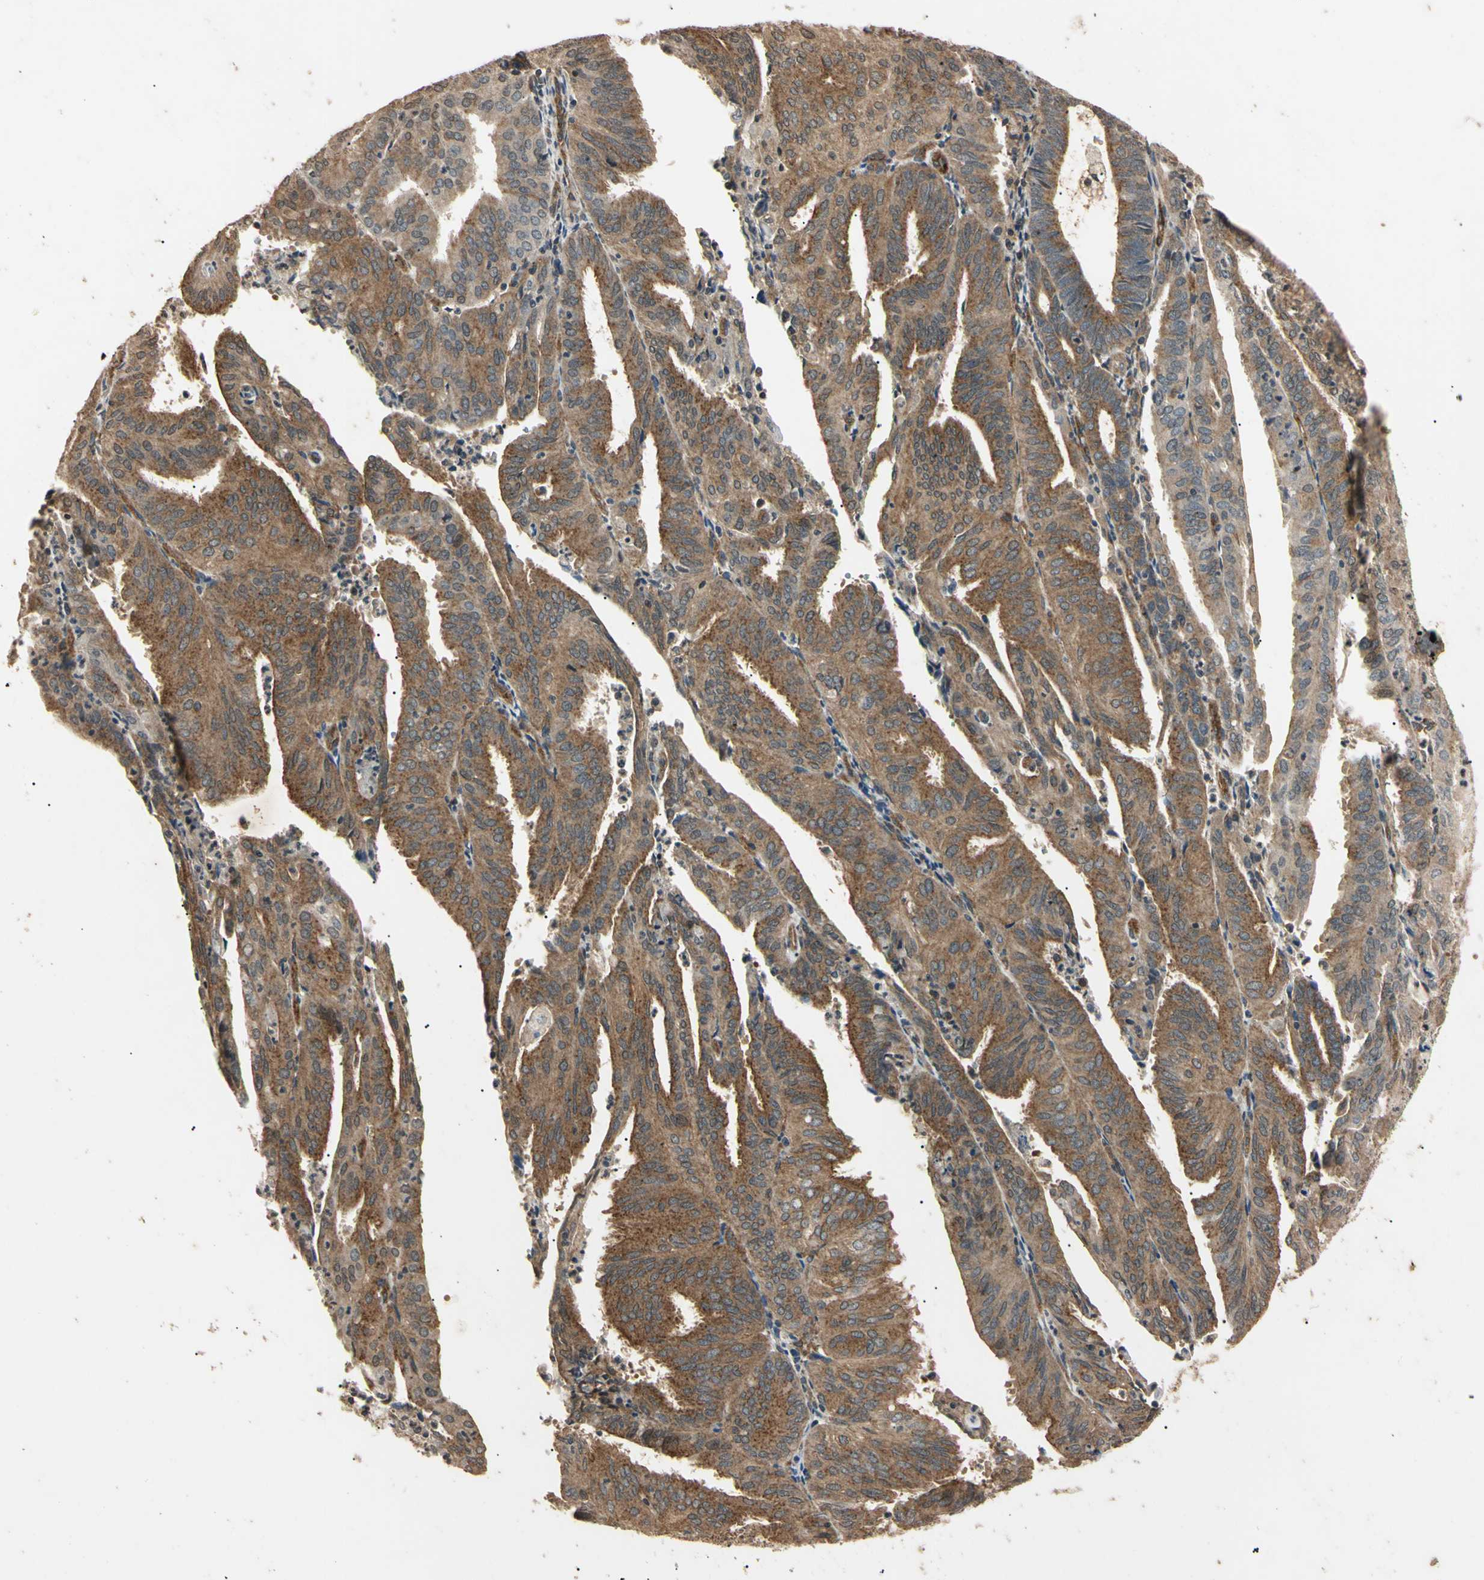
{"staining": {"intensity": "moderate", "quantity": ">75%", "location": "cytoplasmic/membranous"}, "tissue": "endometrial cancer", "cell_type": "Tumor cells", "image_type": "cancer", "snomed": [{"axis": "morphology", "description": "Adenocarcinoma, NOS"}, {"axis": "topography", "description": "Uterus"}], "caption": "Protein staining demonstrates moderate cytoplasmic/membranous expression in approximately >75% of tumor cells in endometrial adenocarcinoma. The staining was performed using DAB to visualize the protein expression in brown, while the nuclei were stained in blue with hematoxylin (Magnification: 20x).", "gene": "EPN1", "patient": {"sex": "female", "age": 60}}